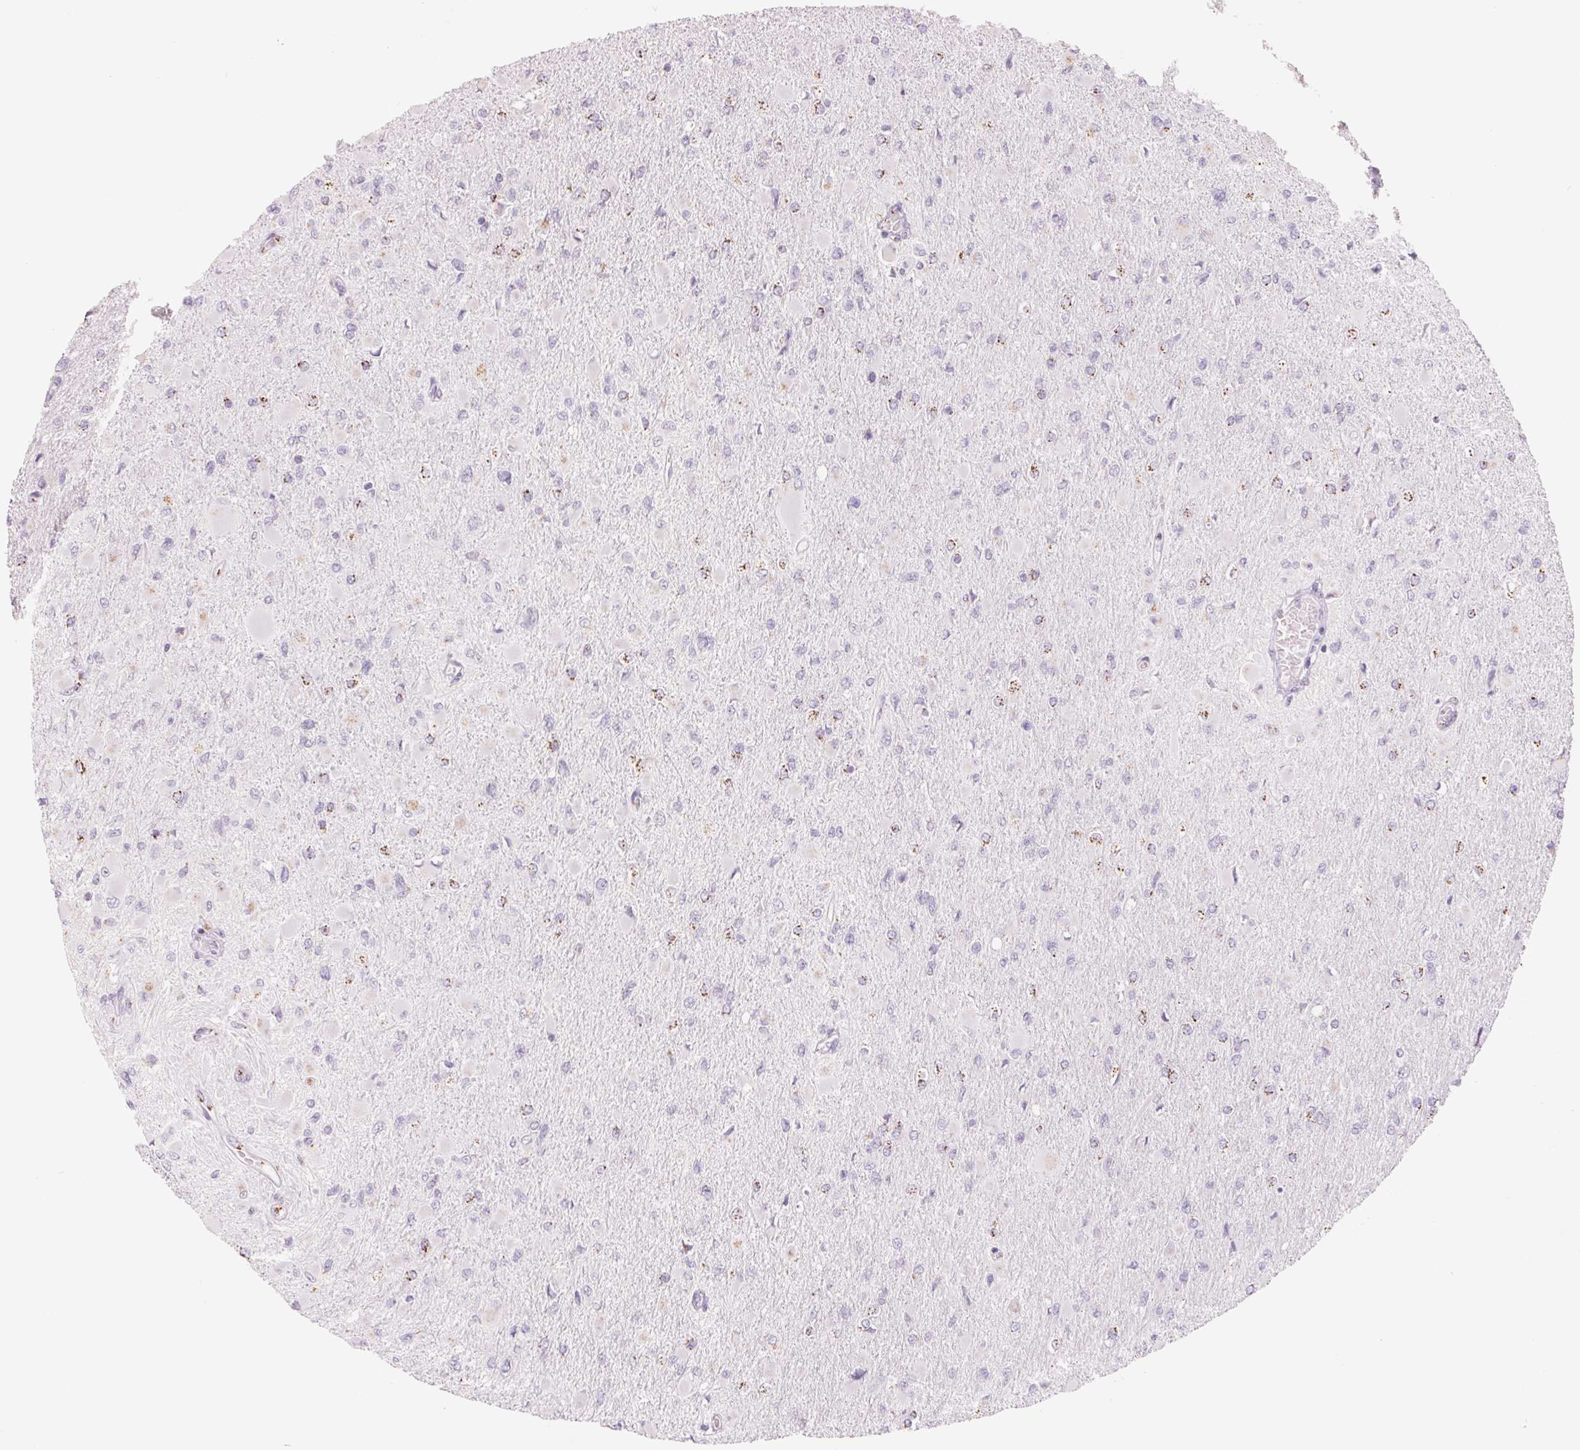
{"staining": {"intensity": "moderate", "quantity": "<25%", "location": "cytoplasmic/membranous"}, "tissue": "glioma", "cell_type": "Tumor cells", "image_type": "cancer", "snomed": [{"axis": "morphology", "description": "Glioma, malignant, High grade"}, {"axis": "topography", "description": "Cerebral cortex"}], "caption": "Tumor cells display moderate cytoplasmic/membranous expression in approximately <25% of cells in glioma. The protein is stained brown, and the nuclei are stained in blue (DAB (3,3'-diaminobenzidine) IHC with brightfield microscopy, high magnification).", "gene": "GALNT7", "patient": {"sex": "female", "age": 36}}